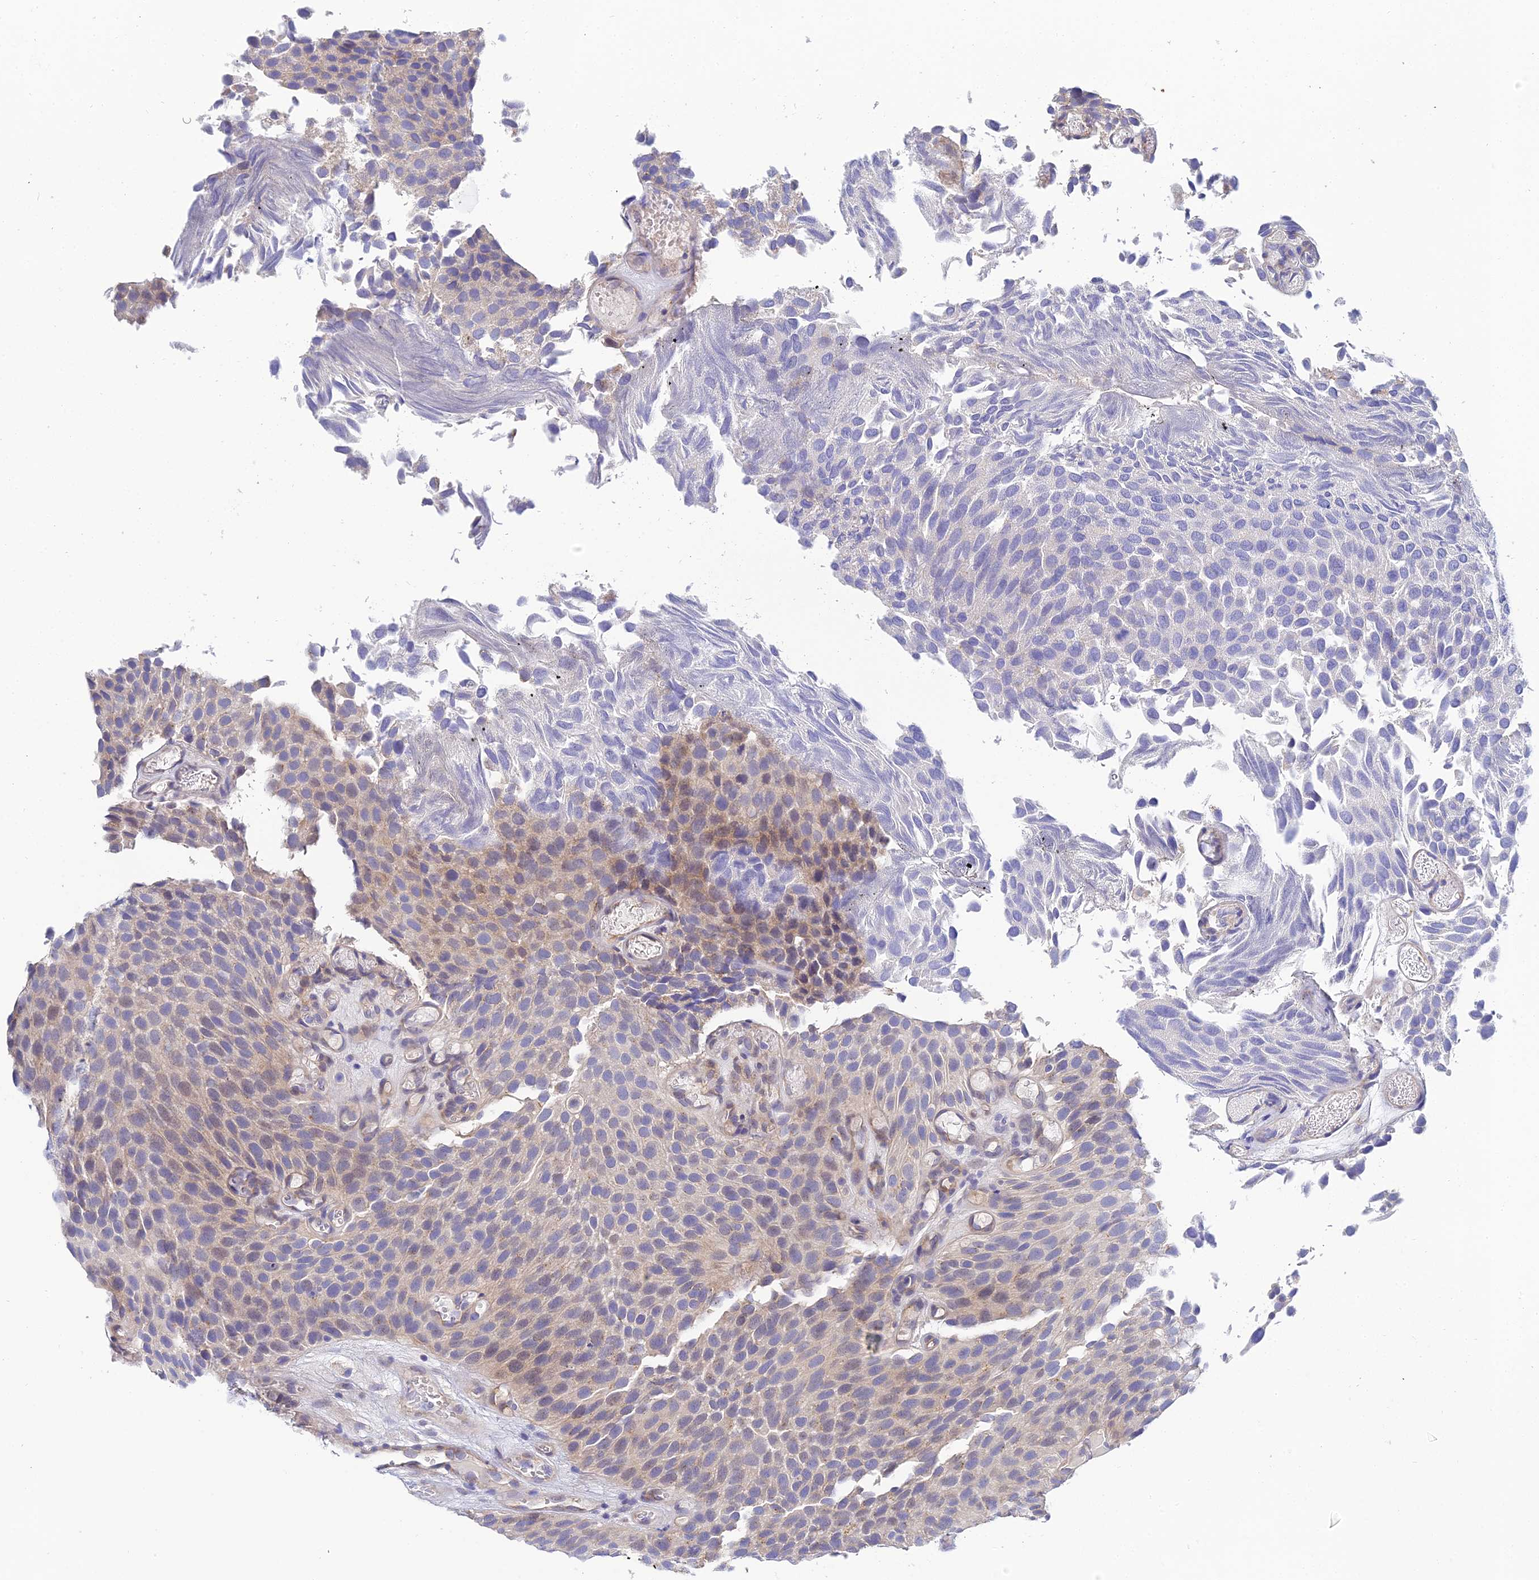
{"staining": {"intensity": "weak", "quantity": ">75%", "location": "cytoplasmic/membranous"}, "tissue": "urothelial cancer", "cell_type": "Tumor cells", "image_type": "cancer", "snomed": [{"axis": "morphology", "description": "Urothelial carcinoma, Low grade"}, {"axis": "topography", "description": "Urinary bladder"}], "caption": "Protein staining by IHC displays weak cytoplasmic/membranous expression in approximately >75% of tumor cells in urothelial cancer.", "gene": "APOBEC3H", "patient": {"sex": "male", "age": 89}}